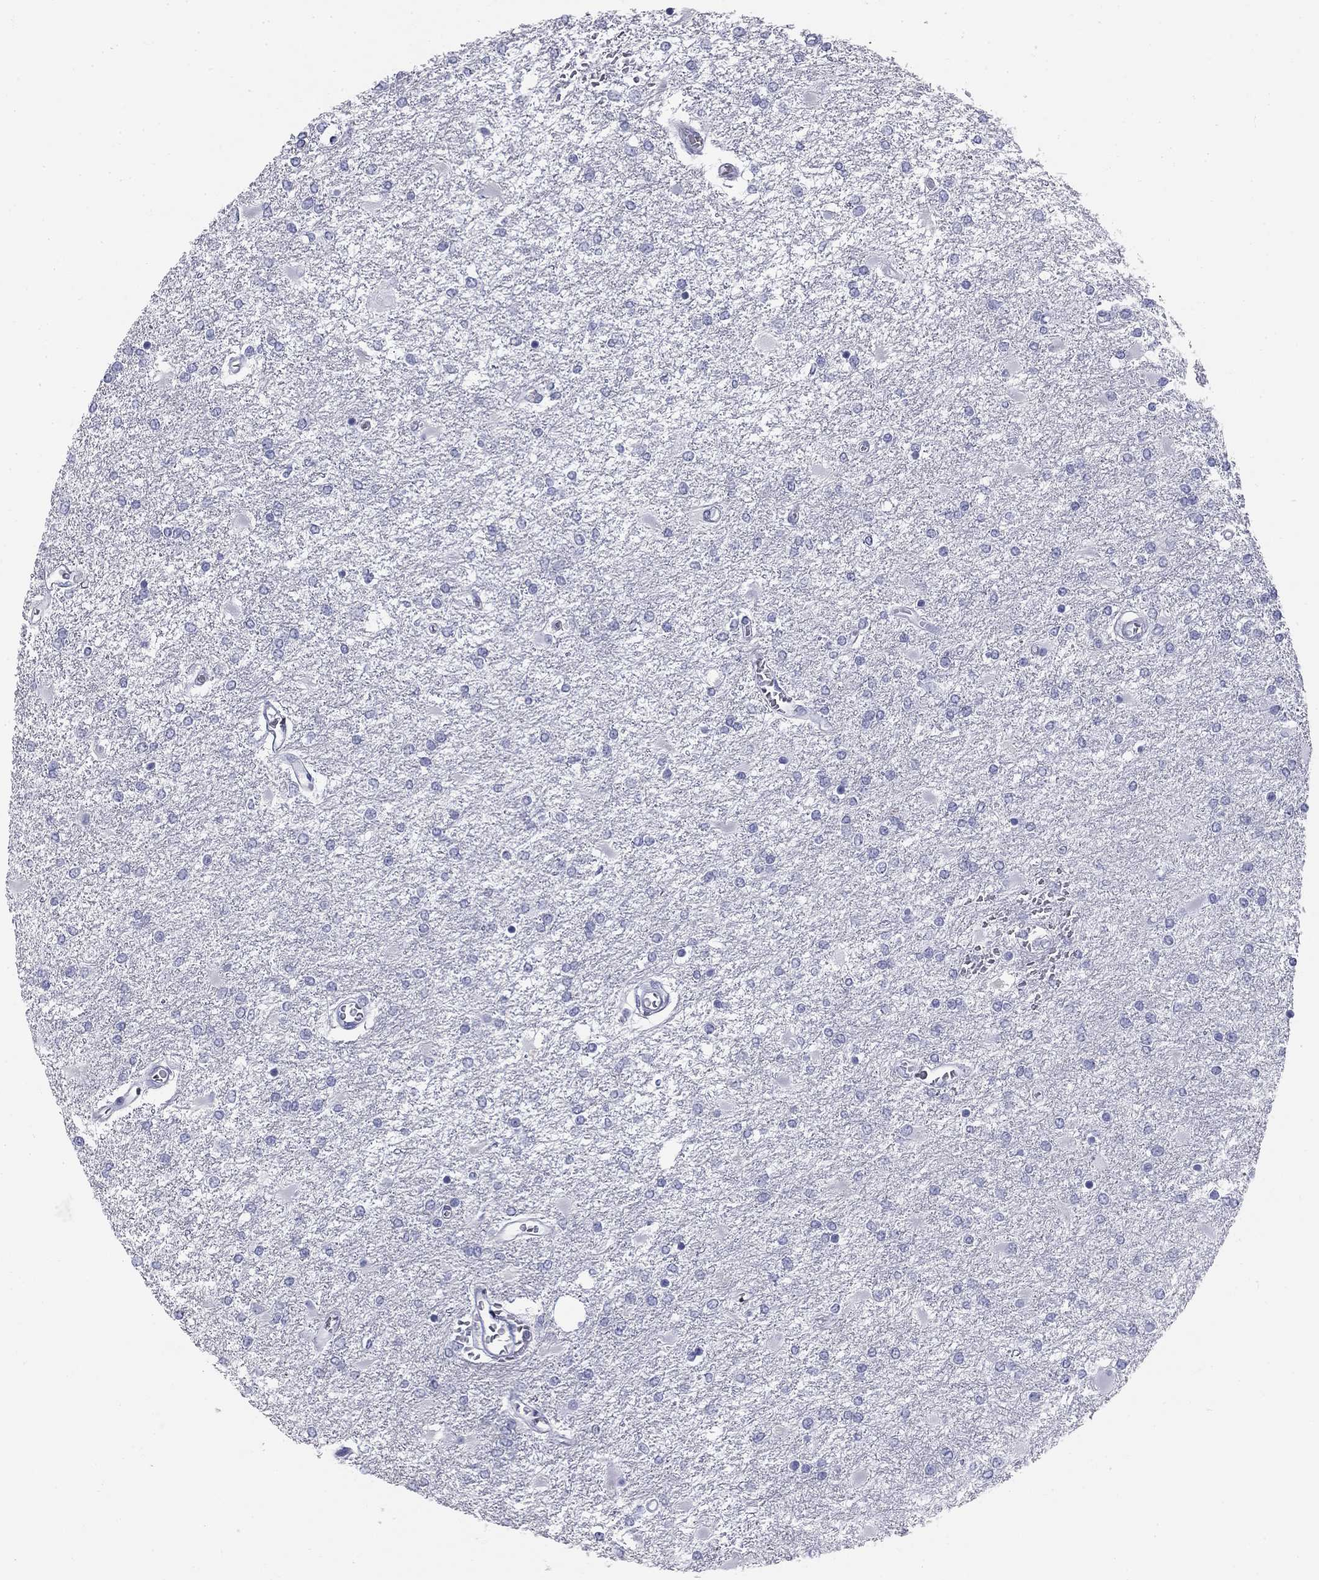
{"staining": {"intensity": "negative", "quantity": "none", "location": "none"}, "tissue": "glioma", "cell_type": "Tumor cells", "image_type": "cancer", "snomed": [{"axis": "morphology", "description": "Glioma, malignant, High grade"}, {"axis": "topography", "description": "Cerebral cortex"}], "caption": "Tumor cells show no significant protein positivity in glioma. (DAB (3,3'-diaminobenzidine) IHC, high magnification).", "gene": "SULT2B1", "patient": {"sex": "male", "age": 79}}